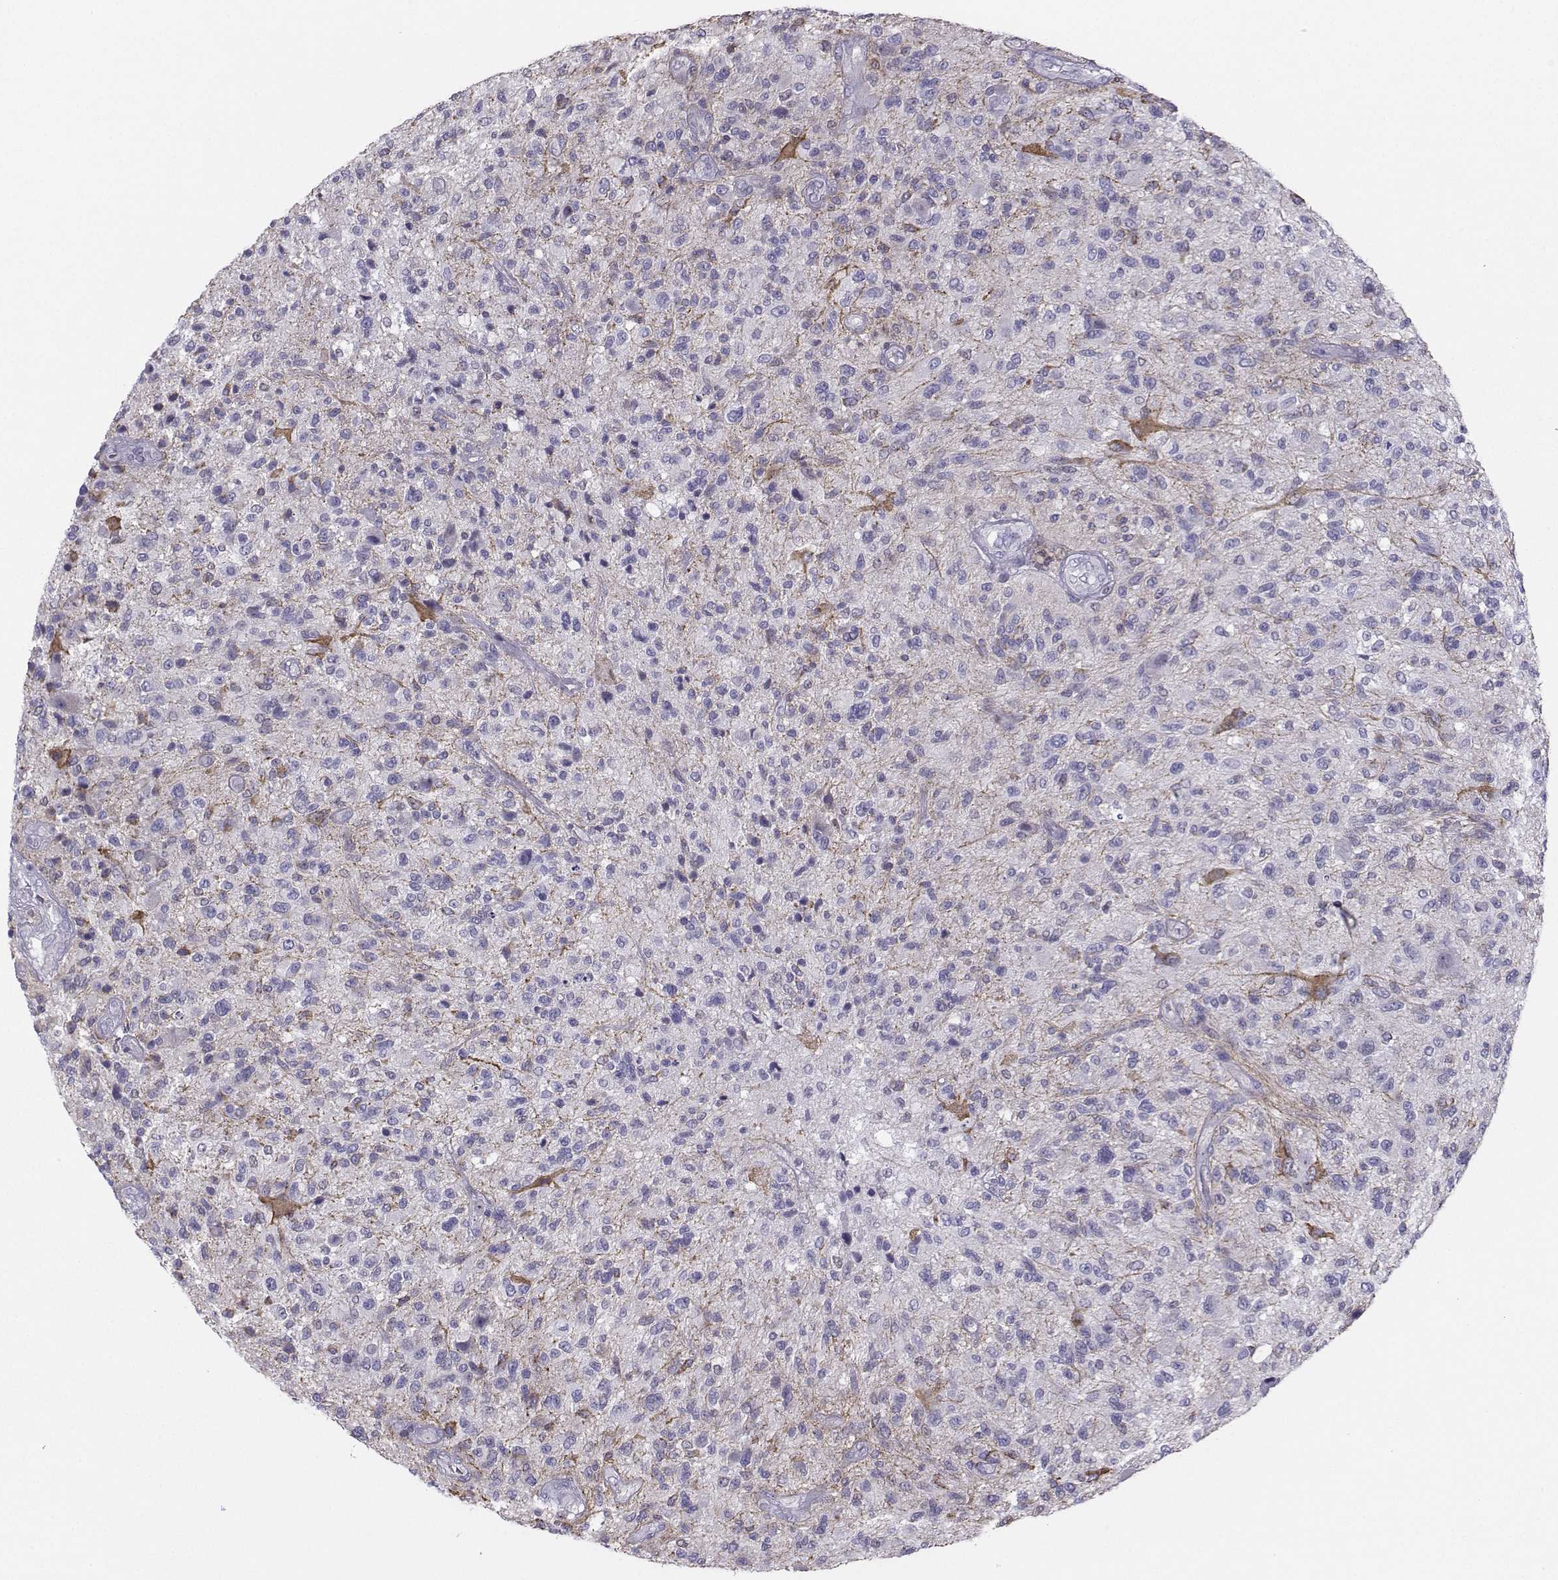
{"staining": {"intensity": "negative", "quantity": "none", "location": "none"}, "tissue": "glioma", "cell_type": "Tumor cells", "image_type": "cancer", "snomed": [{"axis": "morphology", "description": "Glioma, malignant, High grade"}, {"axis": "topography", "description": "Brain"}], "caption": "Immunohistochemistry (IHC) photomicrograph of neoplastic tissue: glioma stained with DAB demonstrates no significant protein positivity in tumor cells.", "gene": "DCLK3", "patient": {"sex": "male", "age": 47}}